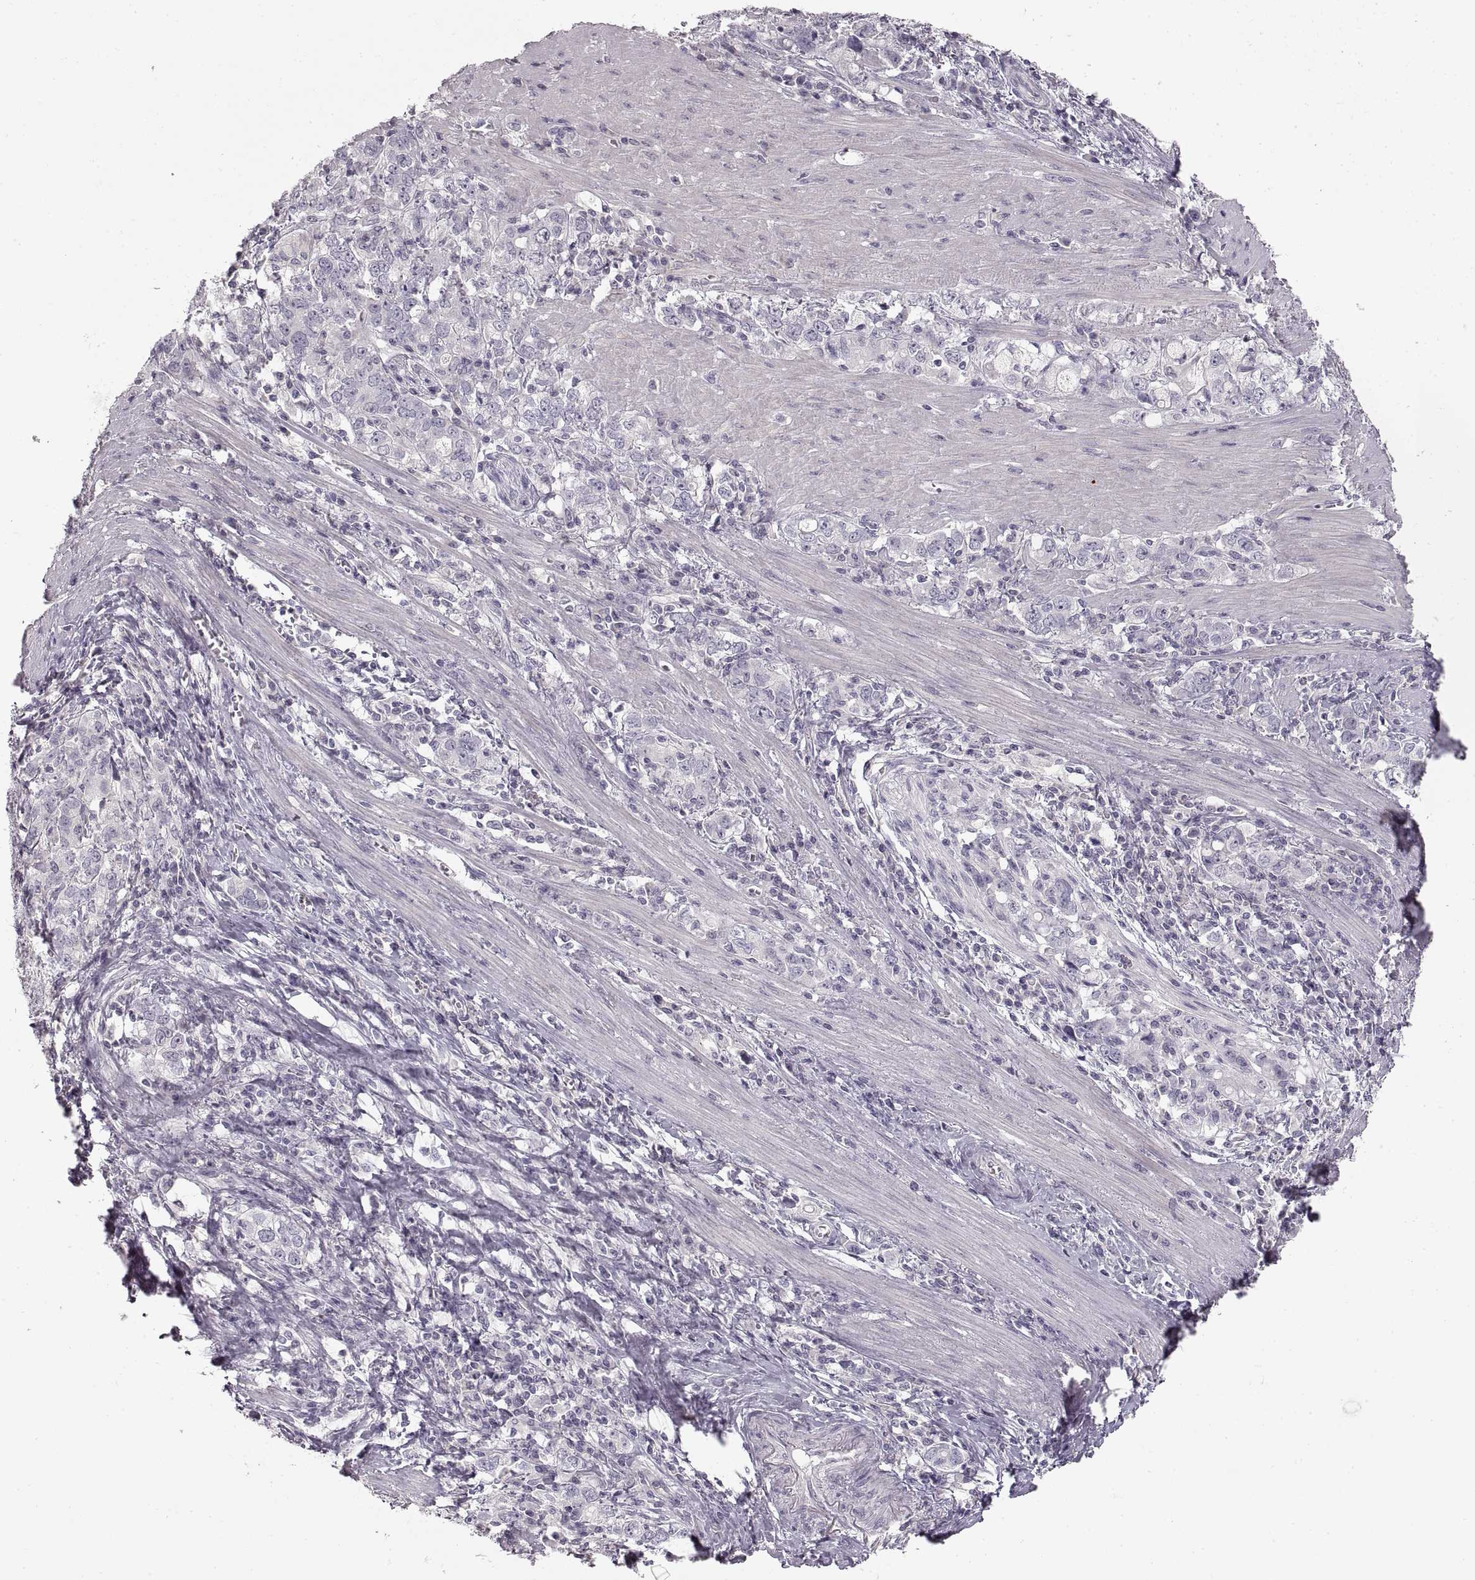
{"staining": {"intensity": "negative", "quantity": "none", "location": "none"}, "tissue": "stomach cancer", "cell_type": "Tumor cells", "image_type": "cancer", "snomed": [{"axis": "morphology", "description": "Adenocarcinoma, NOS"}, {"axis": "topography", "description": "Stomach, lower"}], "caption": "A high-resolution photomicrograph shows IHC staining of stomach adenocarcinoma, which demonstrates no significant expression in tumor cells. The staining was performed using DAB (3,3'-diaminobenzidine) to visualize the protein expression in brown, while the nuclei were stained in blue with hematoxylin (Magnification: 20x).", "gene": "PCSK2", "patient": {"sex": "female", "age": 72}}